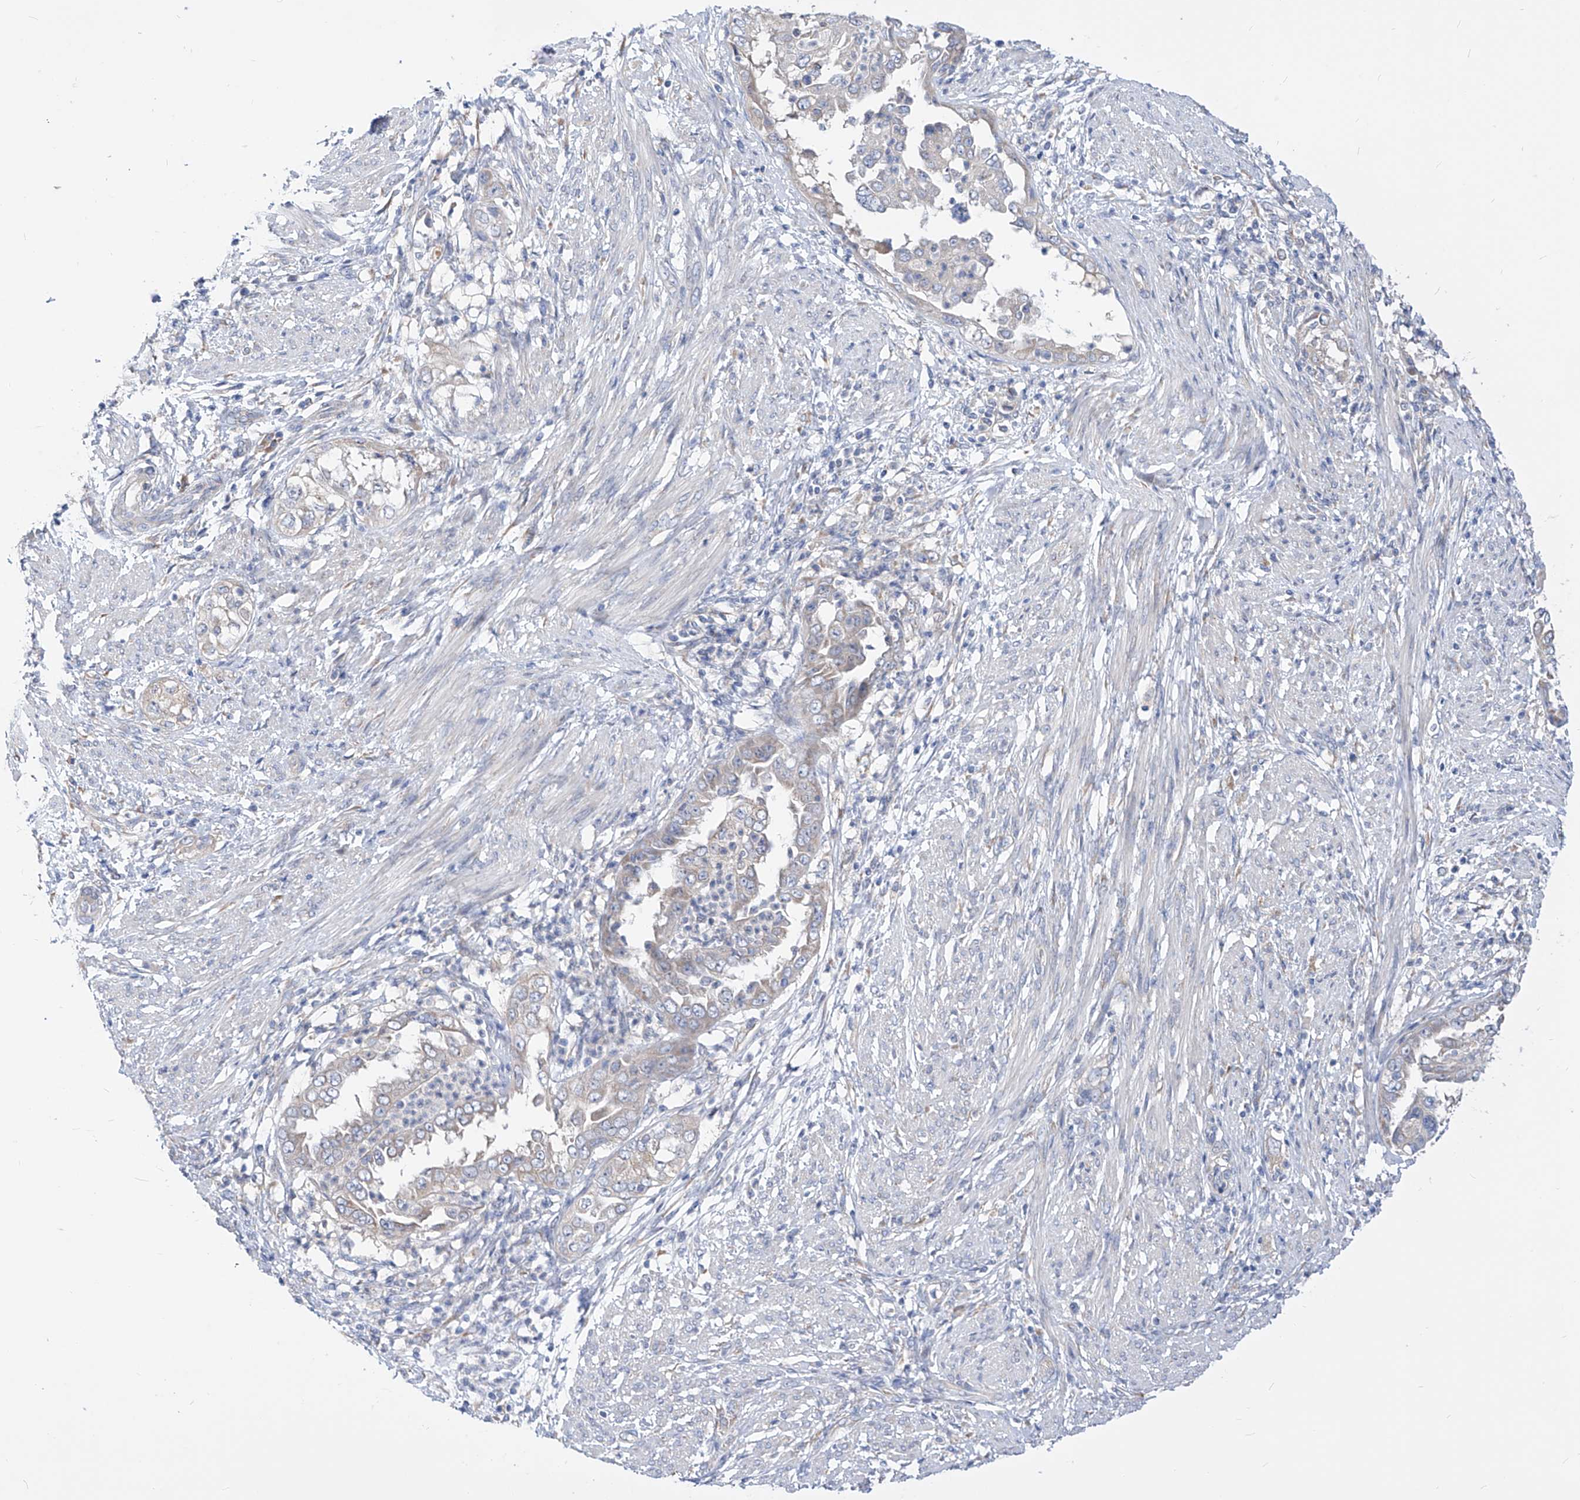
{"staining": {"intensity": "weak", "quantity": "25%-75%", "location": "cytoplasmic/membranous"}, "tissue": "endometrial cancer", "cell_type": "Tumor cells", "image_type": "cancer", "snomed": [{"axis": "morphology", "description": "Adenocarcinoma, NOS"}, {"axis": "topography", "description": "Endometrium"}], "caption": "Endometrial cancer (adenocarcinoma) was stained to show a protein in brown. There is low levels of weak cytoplasmic/membranous expression in approximately 25%-75% of tumor cells.", "gene": "UFL1", "patient": {"sex": "female", "age": 85}}